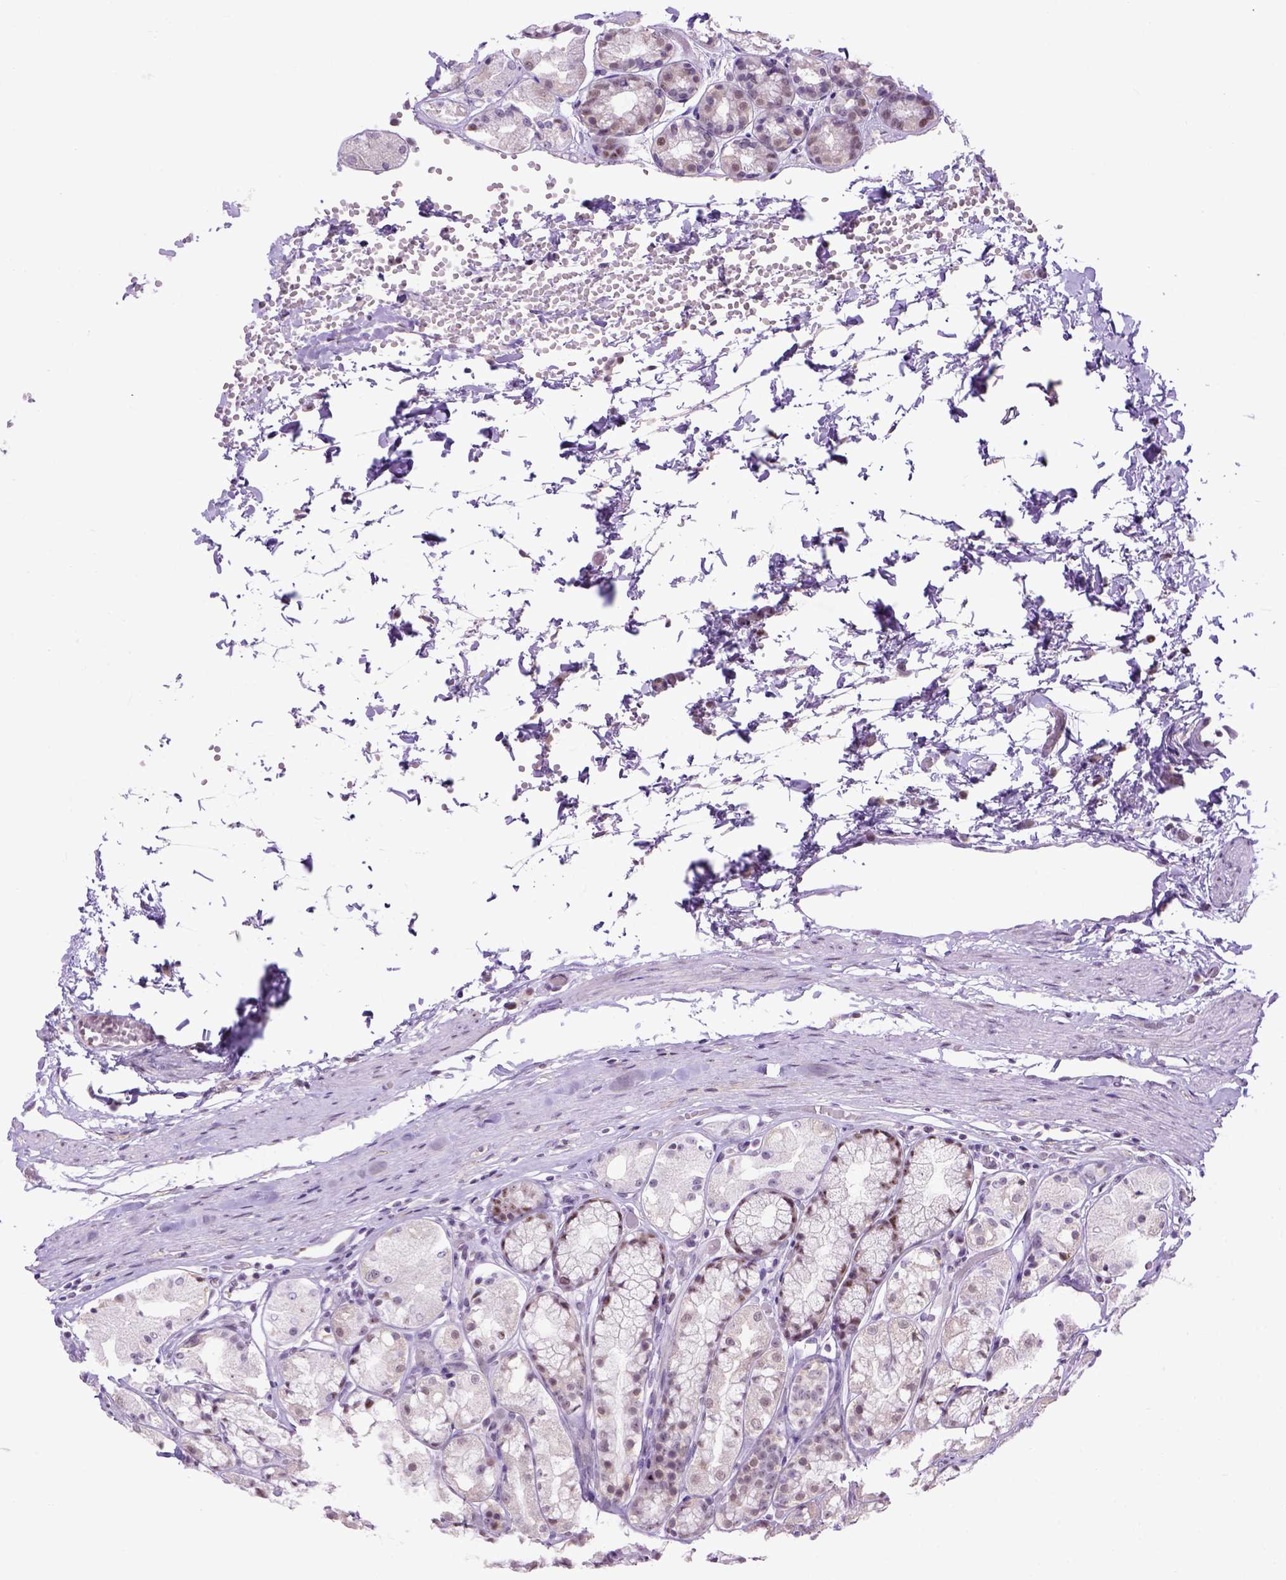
{"staining": {"intensity": "moderate", "quantity": "<25%", "location": "nuclear"}, "tissue": "stomach", "cell_type": "Glandular cells", "image_type": "normal", "snomed": [{"axis": "morphology", "description": "Normal tissue, NOS"}, {"axis": "topography", "description": "Stomach"}], "caption": "Immunohistochemistry histopathology image of benign stomach: stomach stained using immunohistochemistry (IHC) shows low levels of moderate protein expression localized specifically in the nuclear of glandular cells, appearing as a nuclear brown color.", "gene": "TBPL1", "patient": {"sex": "male", "age": 70}}